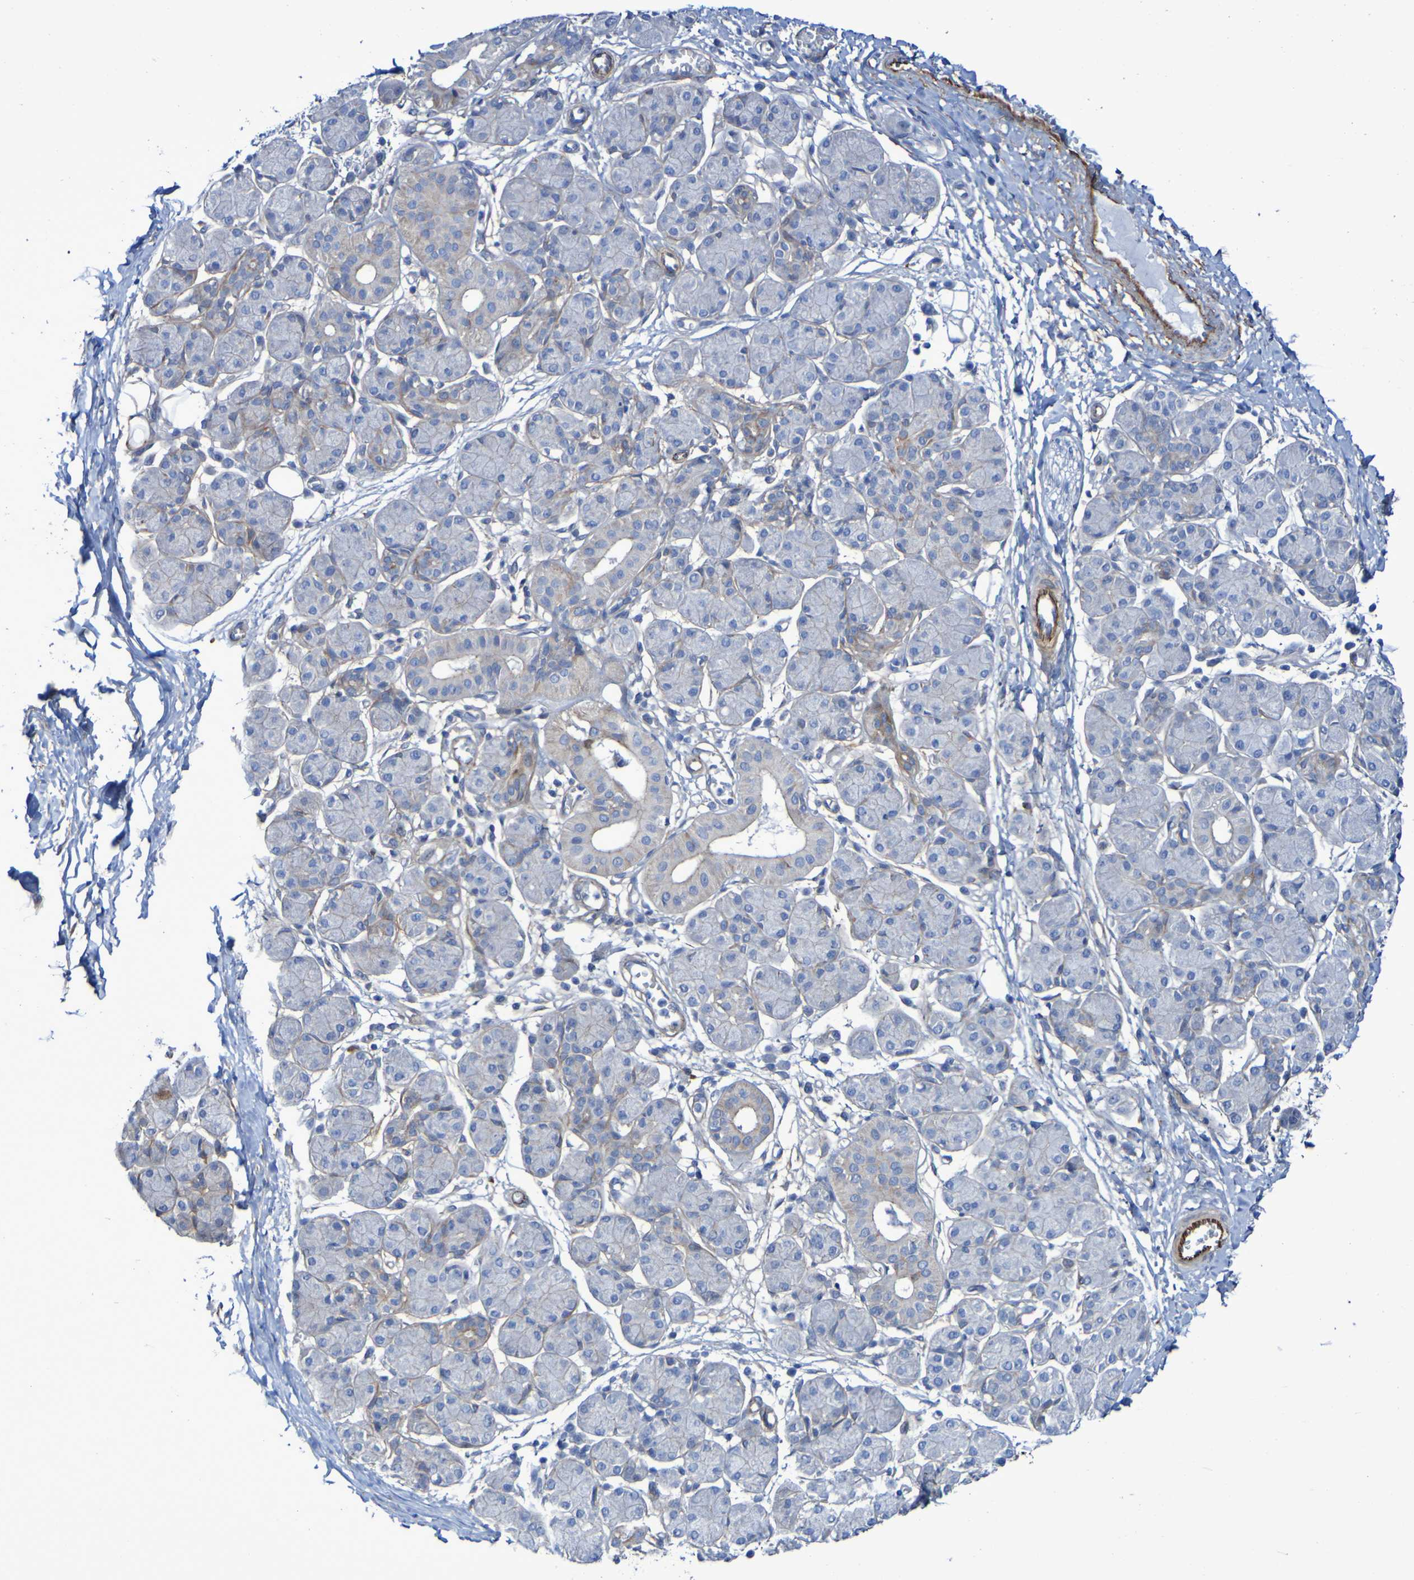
{"staining": {"intensity": "weak", "quantity": "<25%", "location": "cytoplasmic/membranous"}, "tissue": "salivary gland", "cell_type": "Glandular cells", "image_type": "normal", "snomed": [{"axis": "morphology", "description": "Normal tissue, NOS"}, {"axis": "morphology", "description": "Inflammation, NOS"}, {"axis": "topography", "description": "Lymph node"}, {"axis": "topography", "description": "Salivary gland"}], "caption": "This is an IHC histopathology image of normal salivary gland. There is no staining in glandular cells.", "gene": "LPP", "patient": {"sex": "male", "age": 3}}